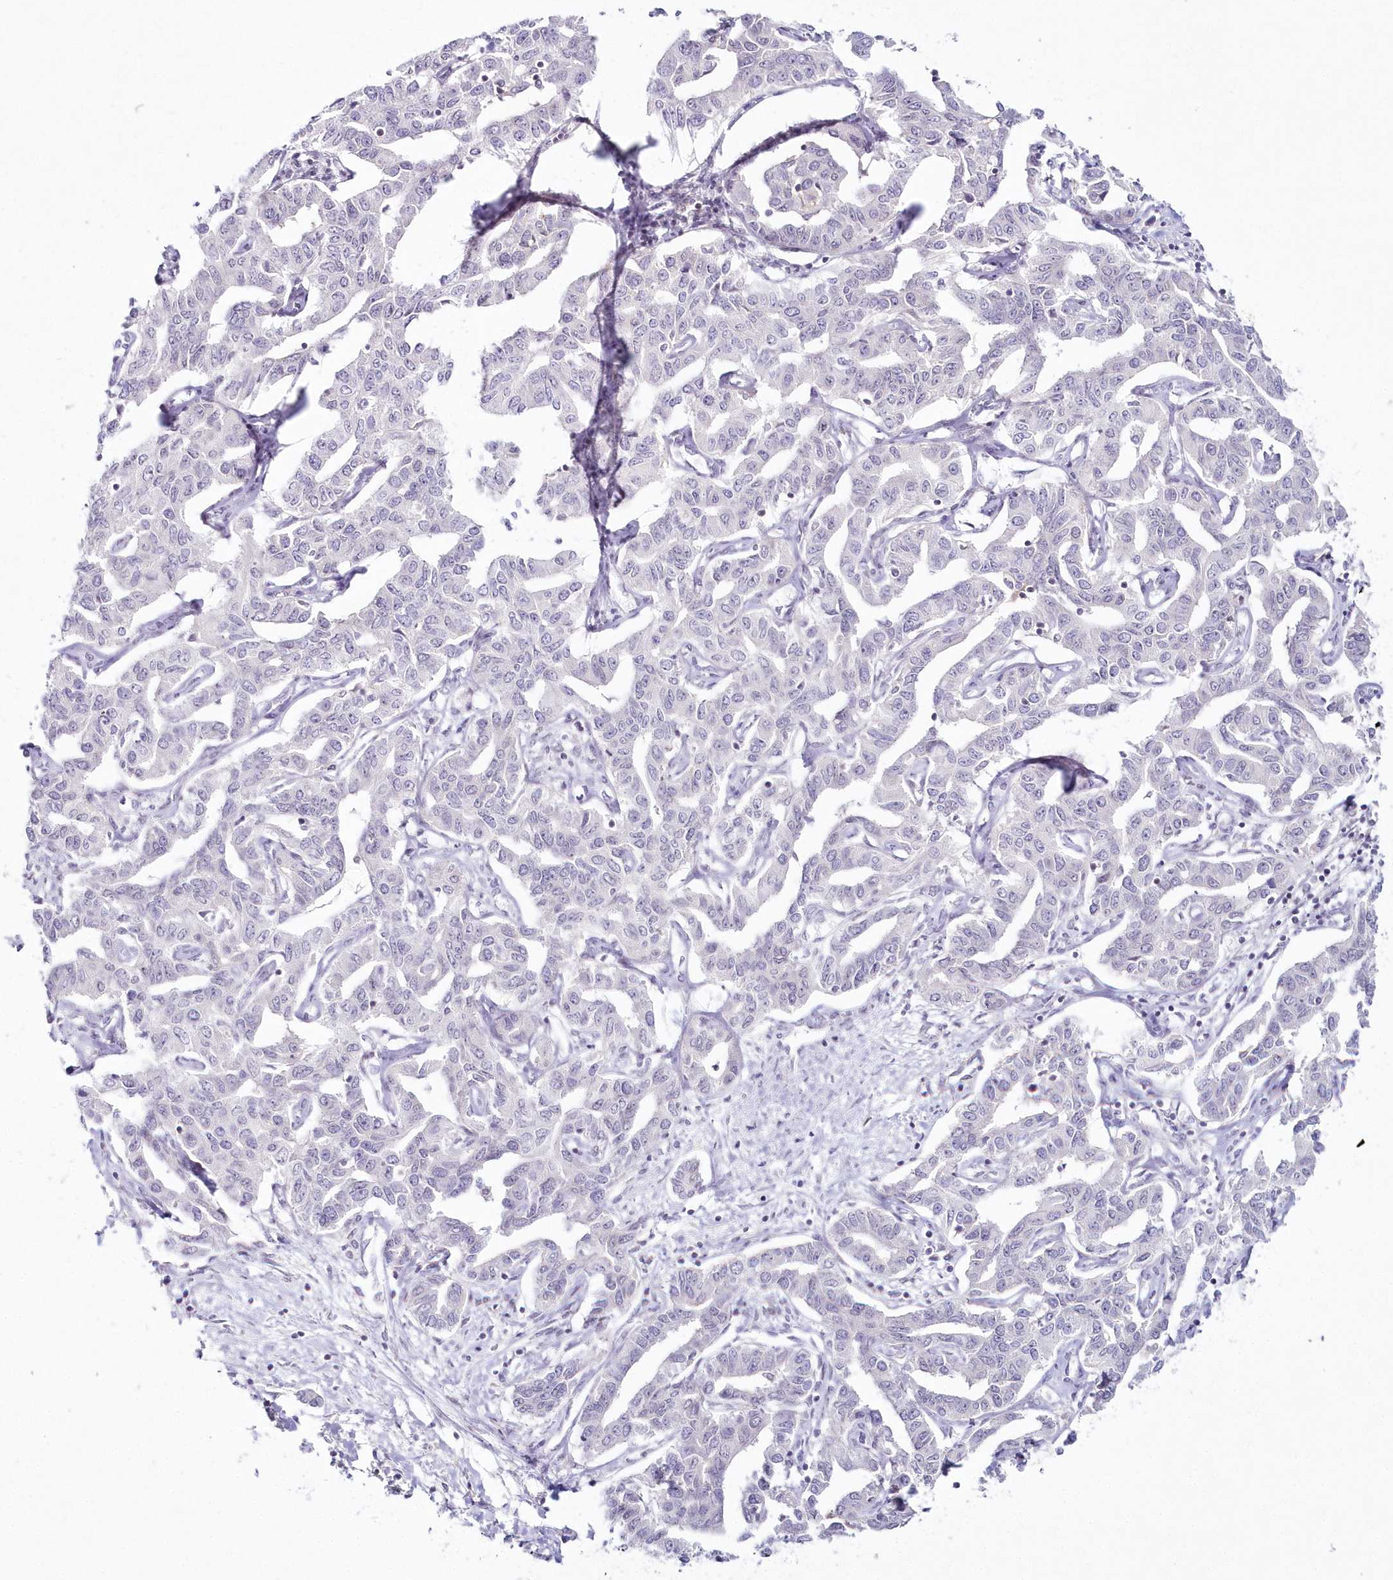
{"staining": {"intensity": "negative", "quantity": "none", "location": "none"}, "tissue": "liver cancer", "cell_type": "Tumor cells", "image_type": "cancer", "snomed": [{"axis": "morphology", "description": "Cholangiocarcinoma"}, {"axis": "topography", "description": "Liver"}], "caption": "Tumor cells are negative for brown protein staining in liver cholangiocarcinoma.", "gene": "HYCC2", "patient": {"sex": "male", "age": 59}}